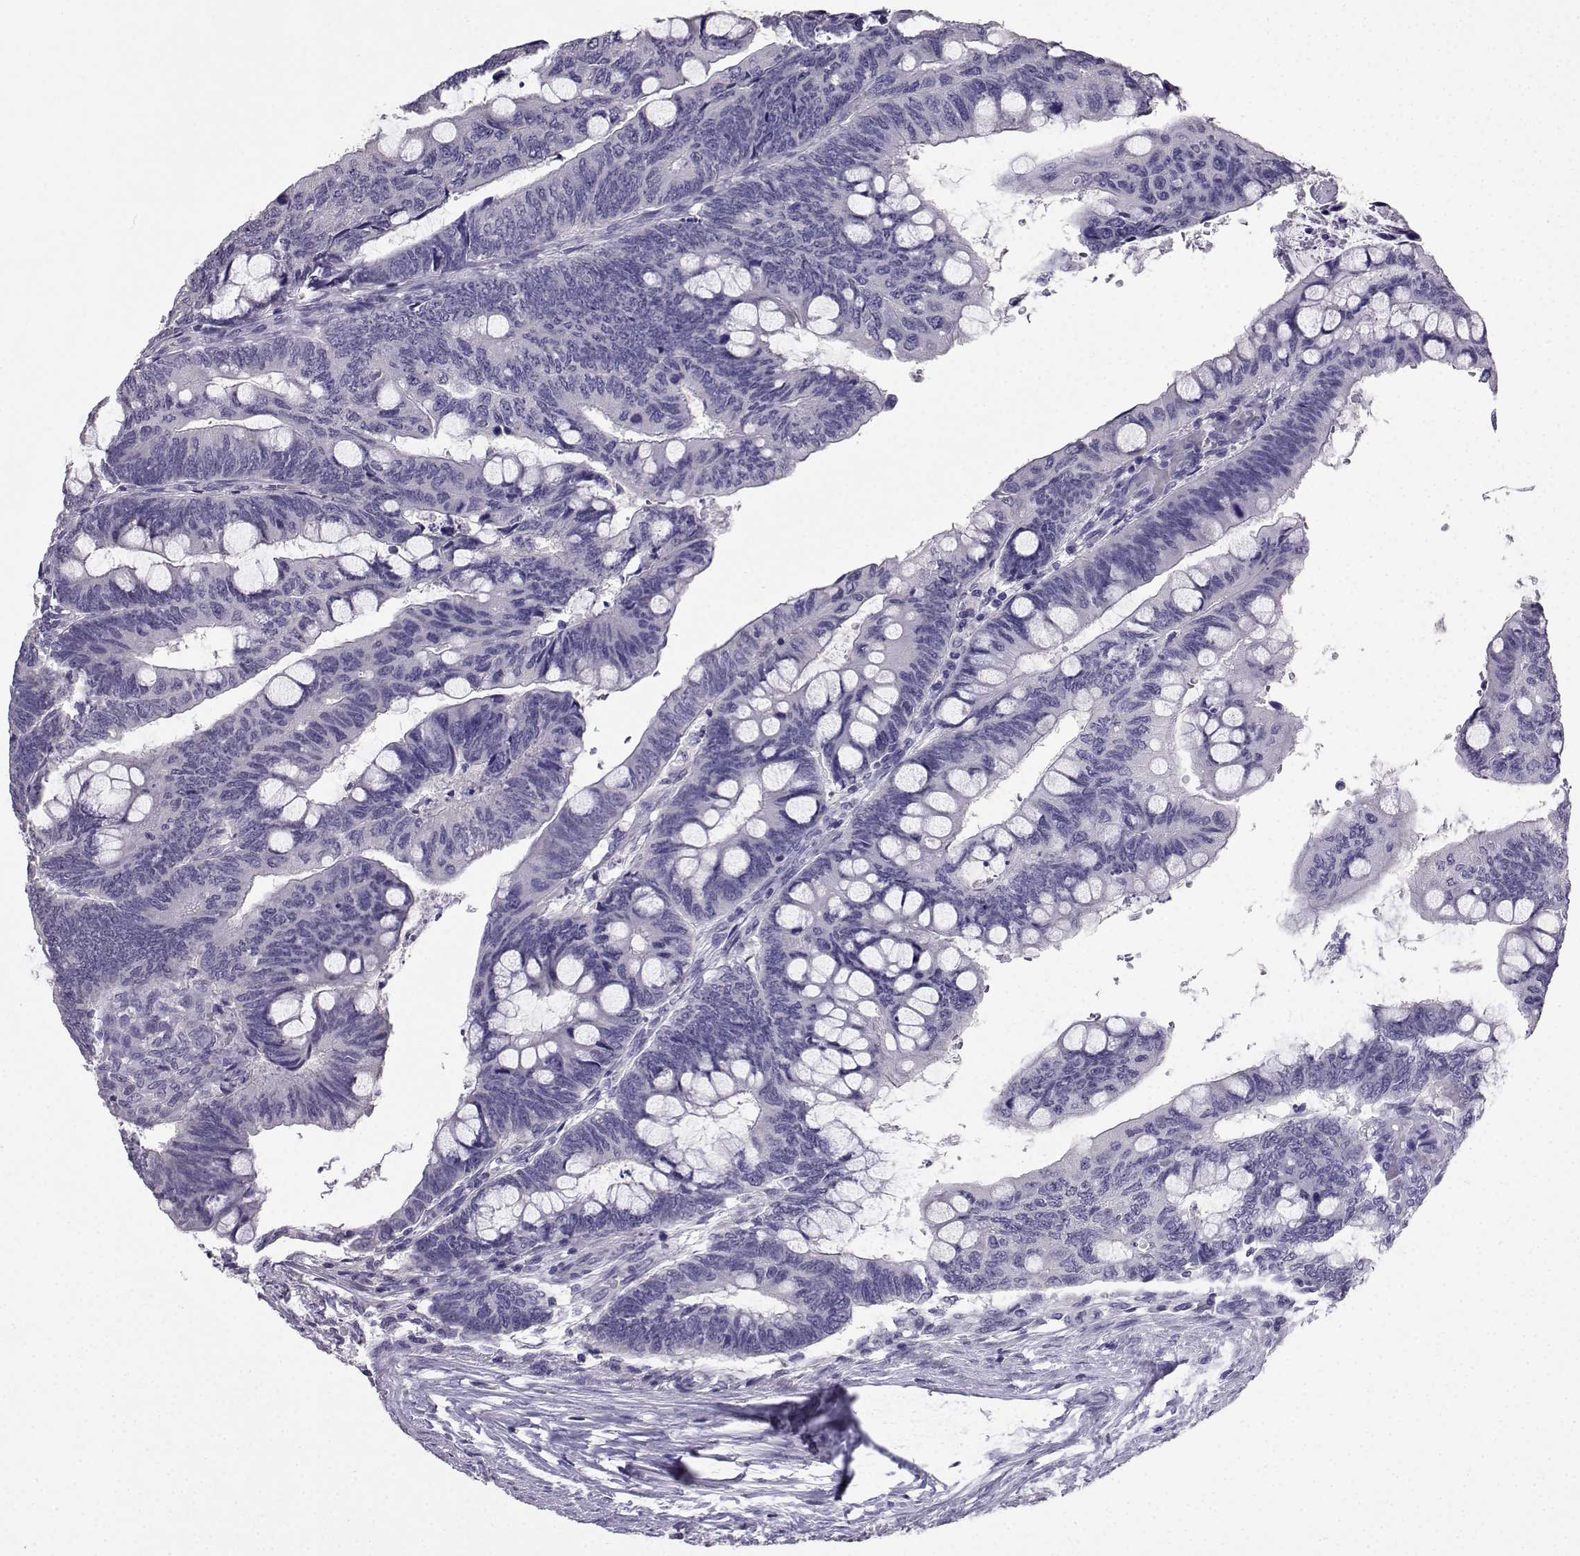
{"staining": {"intensity": "negative", "quantity": "none", "location": "none"}, "tissue": "colorectal cancer", "cell_type": "Tumor cells", "image_type": "cancer", "snomed": [{"axis": "morphology", "description": "Normal tissue, NOS"}, {"axis": "morphology", "description": "Adenocarcinoma, NOS"}, {"axis": "topography", "description": "Rectum"}], "caption": "Immunohistochemistry (IHC) histopathology image of colorectal cancer stained for a protein (brown), which reveals no positivity in tumor cells.", "gene": "SPAG11B", "patient": {"sex": "male", "age": 92}}